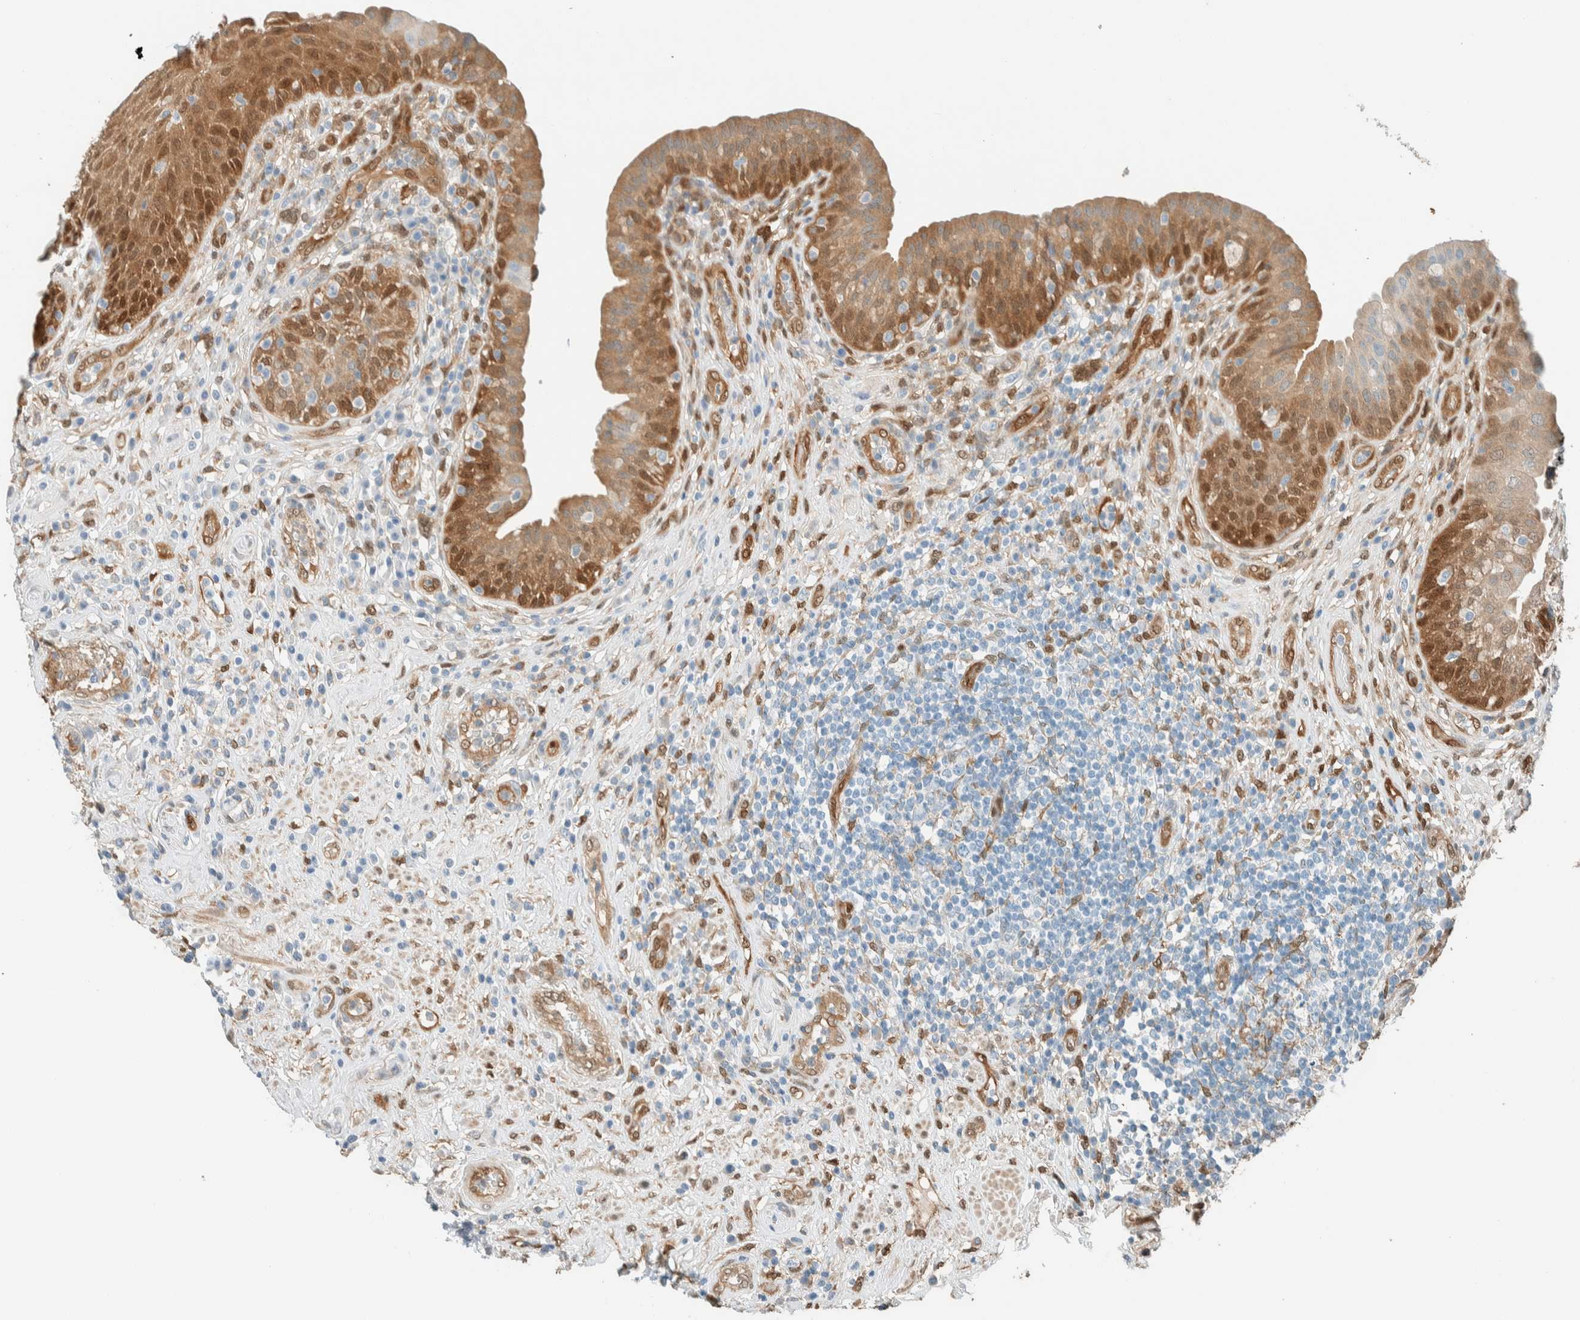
{"staining": {"intensity": "moderate", "quantity": ">75%", "location": "cytoplasmic/membranous,nuclear"}, "tissue": "urinary bladder", "cell_type": "Urothelial cells", "image_type": "normal", "snomed": [{"axis": "morphology", "description": "Normal tissue, NOS"}, {"axis": "topography", "description": "Urinary bladder"}], "caption": "Approximately >75% of urothelial cells in benign urinary bladder exhibit moderate cytoplasmic/membranous,nuclear protein staining as visualized by brown immunohistochemical staining.", "gene": "NXN", "patient": {"sex": "female", "age": 62}}